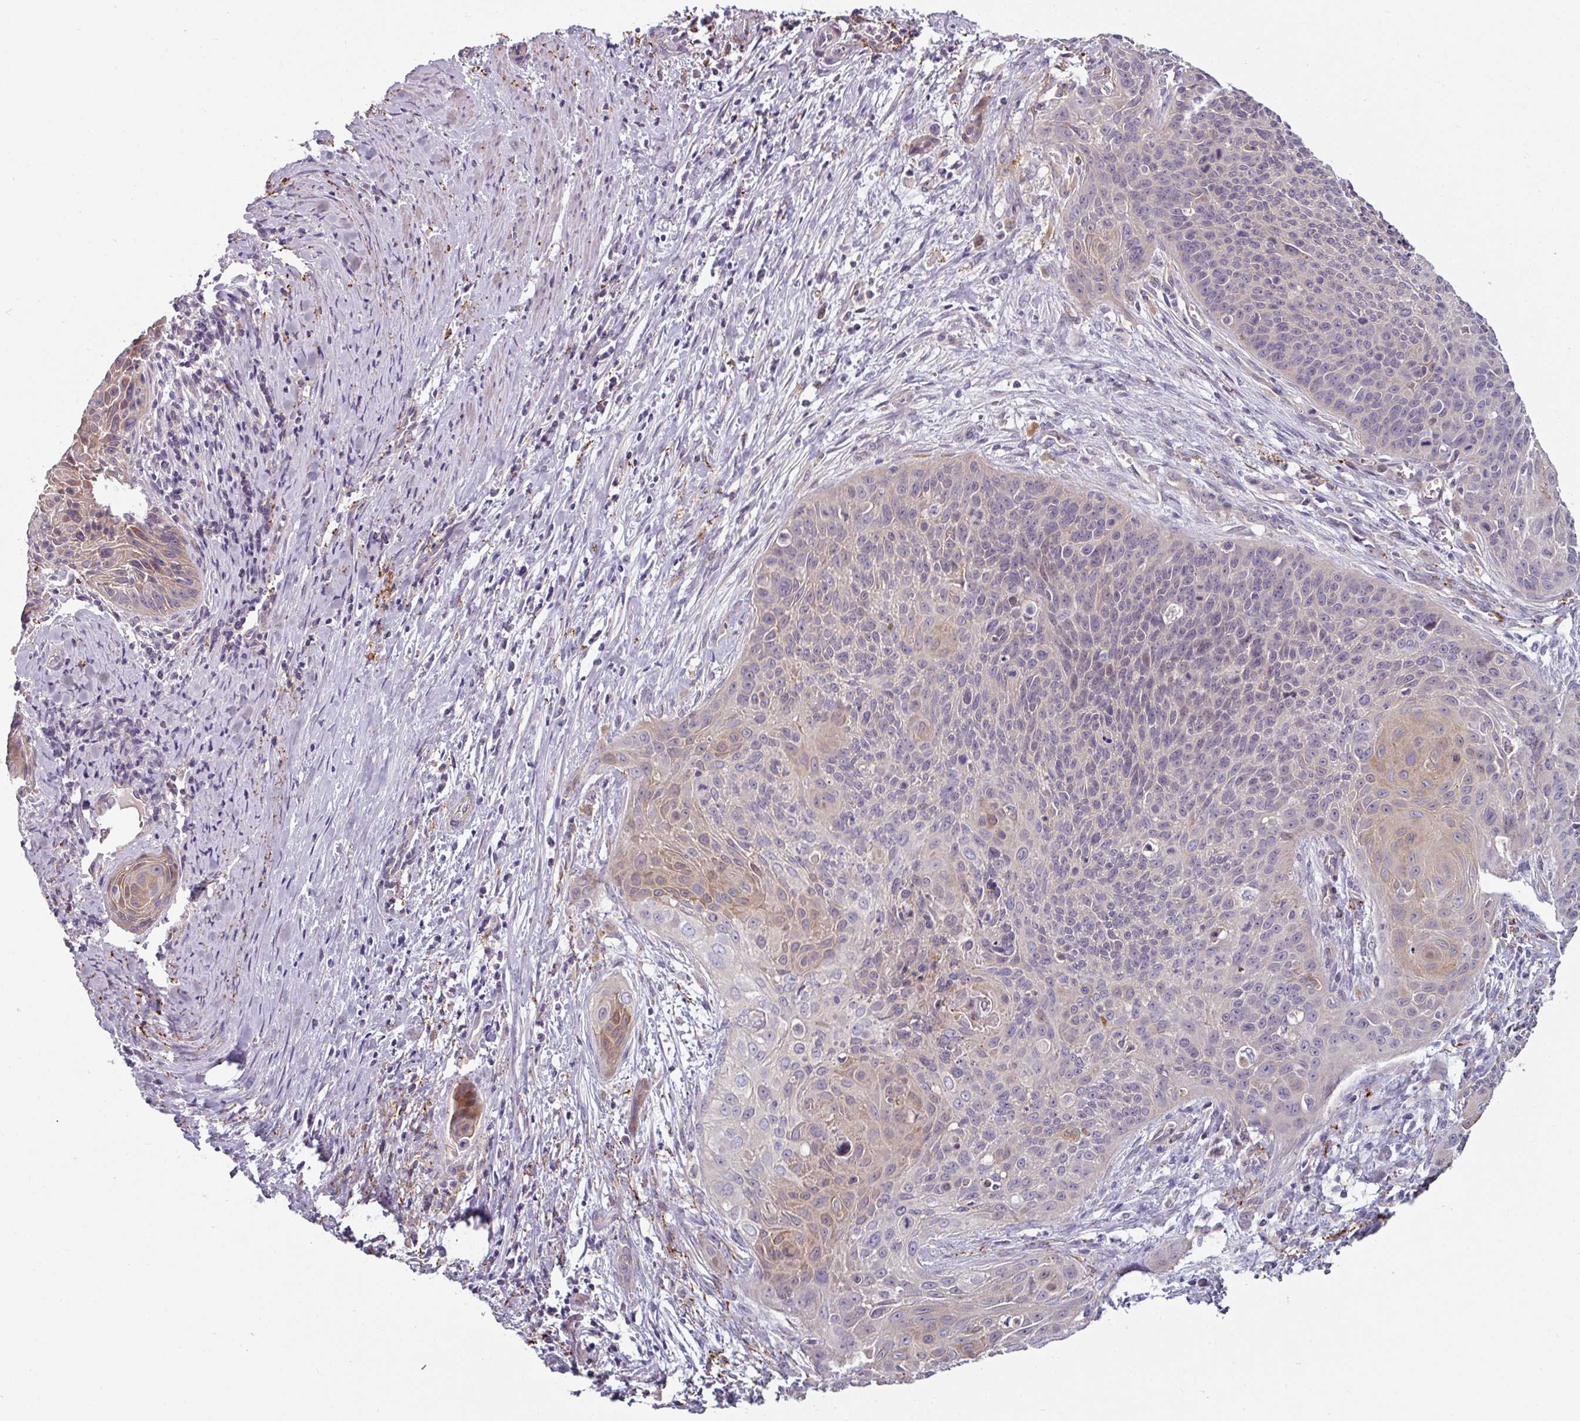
{"staining": {"intensity": "moderate", "quantity": "<25%", "location": "cytoplasmic/membranous"}, "tissue": "cervical cancer", "cell_type": "Tumor cells", "image_type": "cancer", "snomed": [{"axis": "morphology", "description": "Squamous cell carcinoma, NOS"}, {"axis": "topography", "description": "Cervix"}], "caption": "Immunohistochemical staining of squamous cell carcinoma (cervical) exhibits low levels of moderate cytoplasmic/membranous protein staining in approximately <25% of tumor cells.", "gene": "MTMR14", "patient": {"sex": "female", "age": 55}}